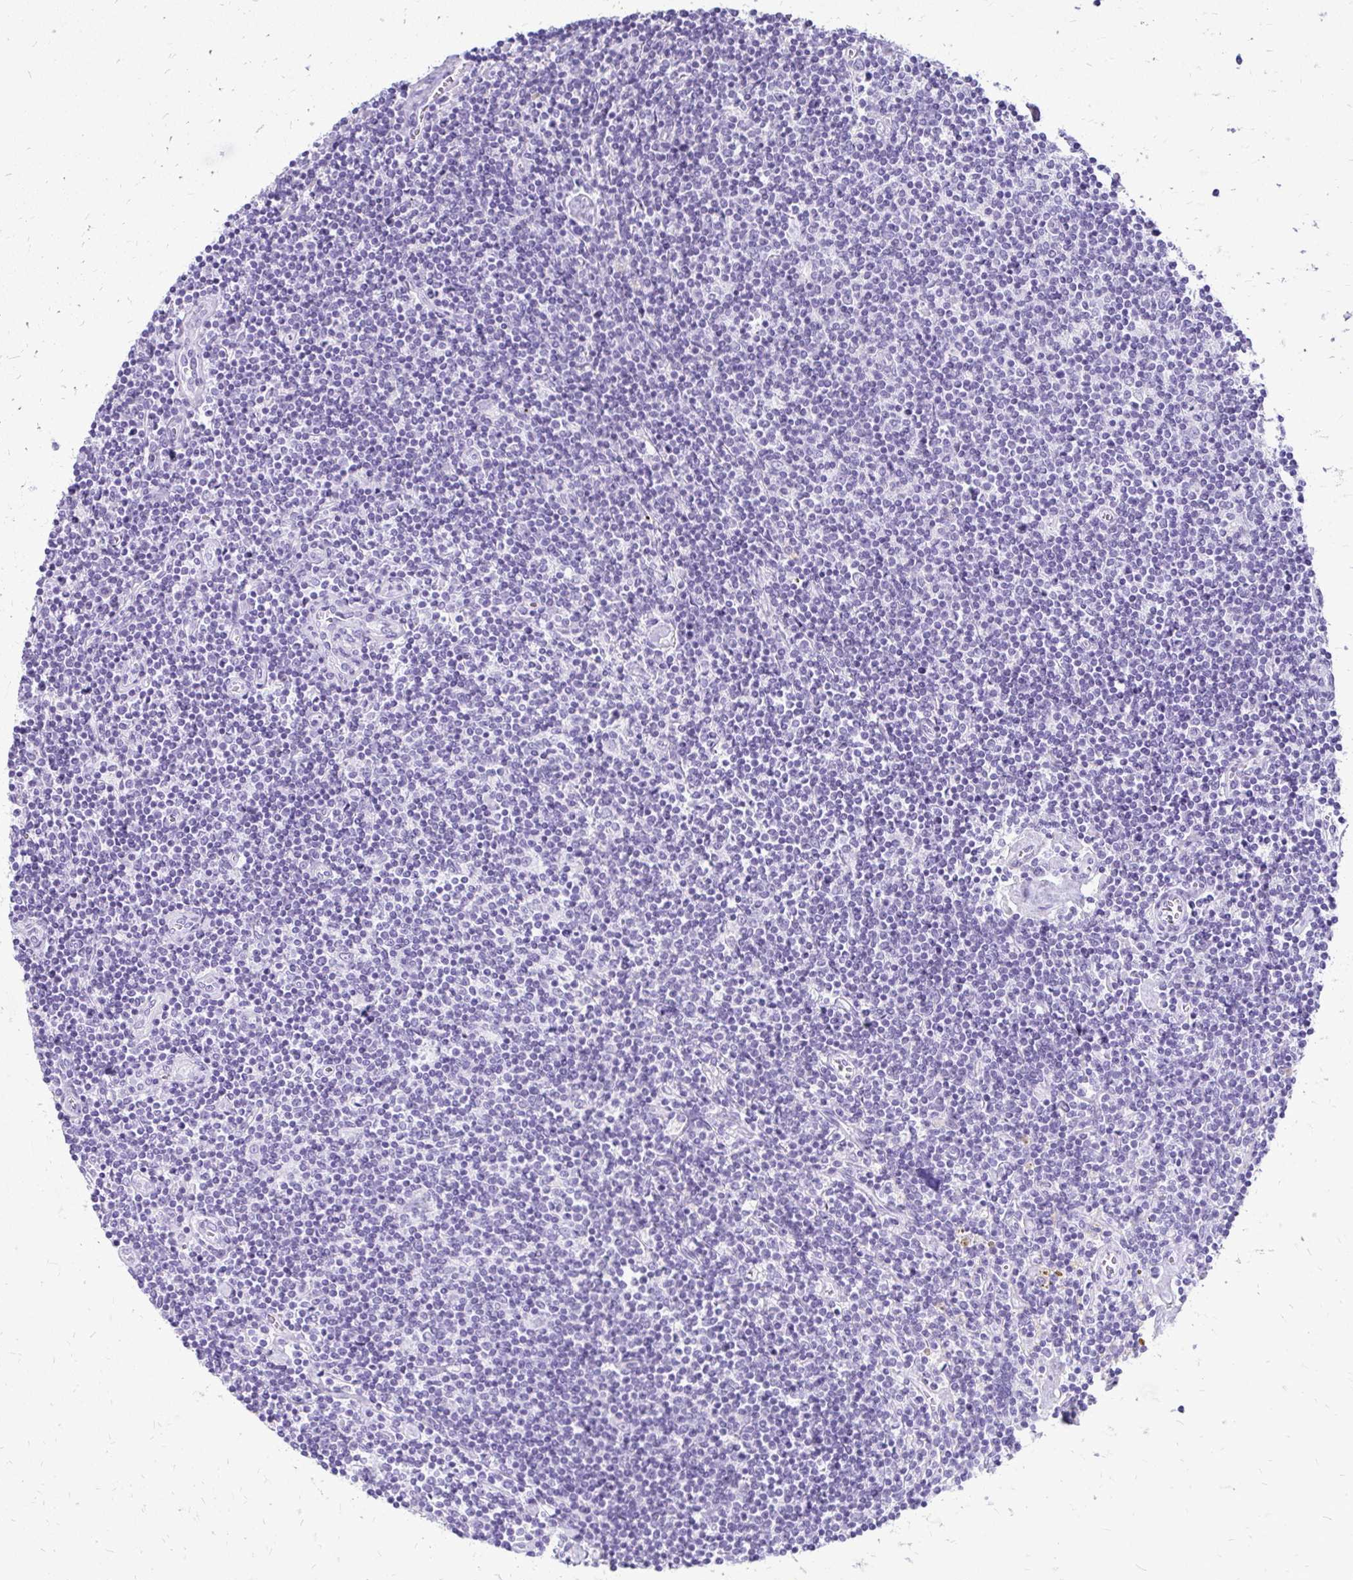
{"staining": {"intensity": "negative", "quantity": "none", "location": "none"}, "tissue": "lymphoma", "cell_type": "Tumor cells", "image_type": "cancer", "snomed": [{"axis": "morphology", "description": "Hodgkin's disease, NOS"}, {"axis": "topography", "description": "Lymph node"}], "caption": "High magnification brightfield microscopy of lymphoma stained with DAB (brown) and counterstained with hematoxylin (blue): tumor cells show no significant expression.", "gene": "SLC32A1", "patient": {"sex": "male", "age": 40}}